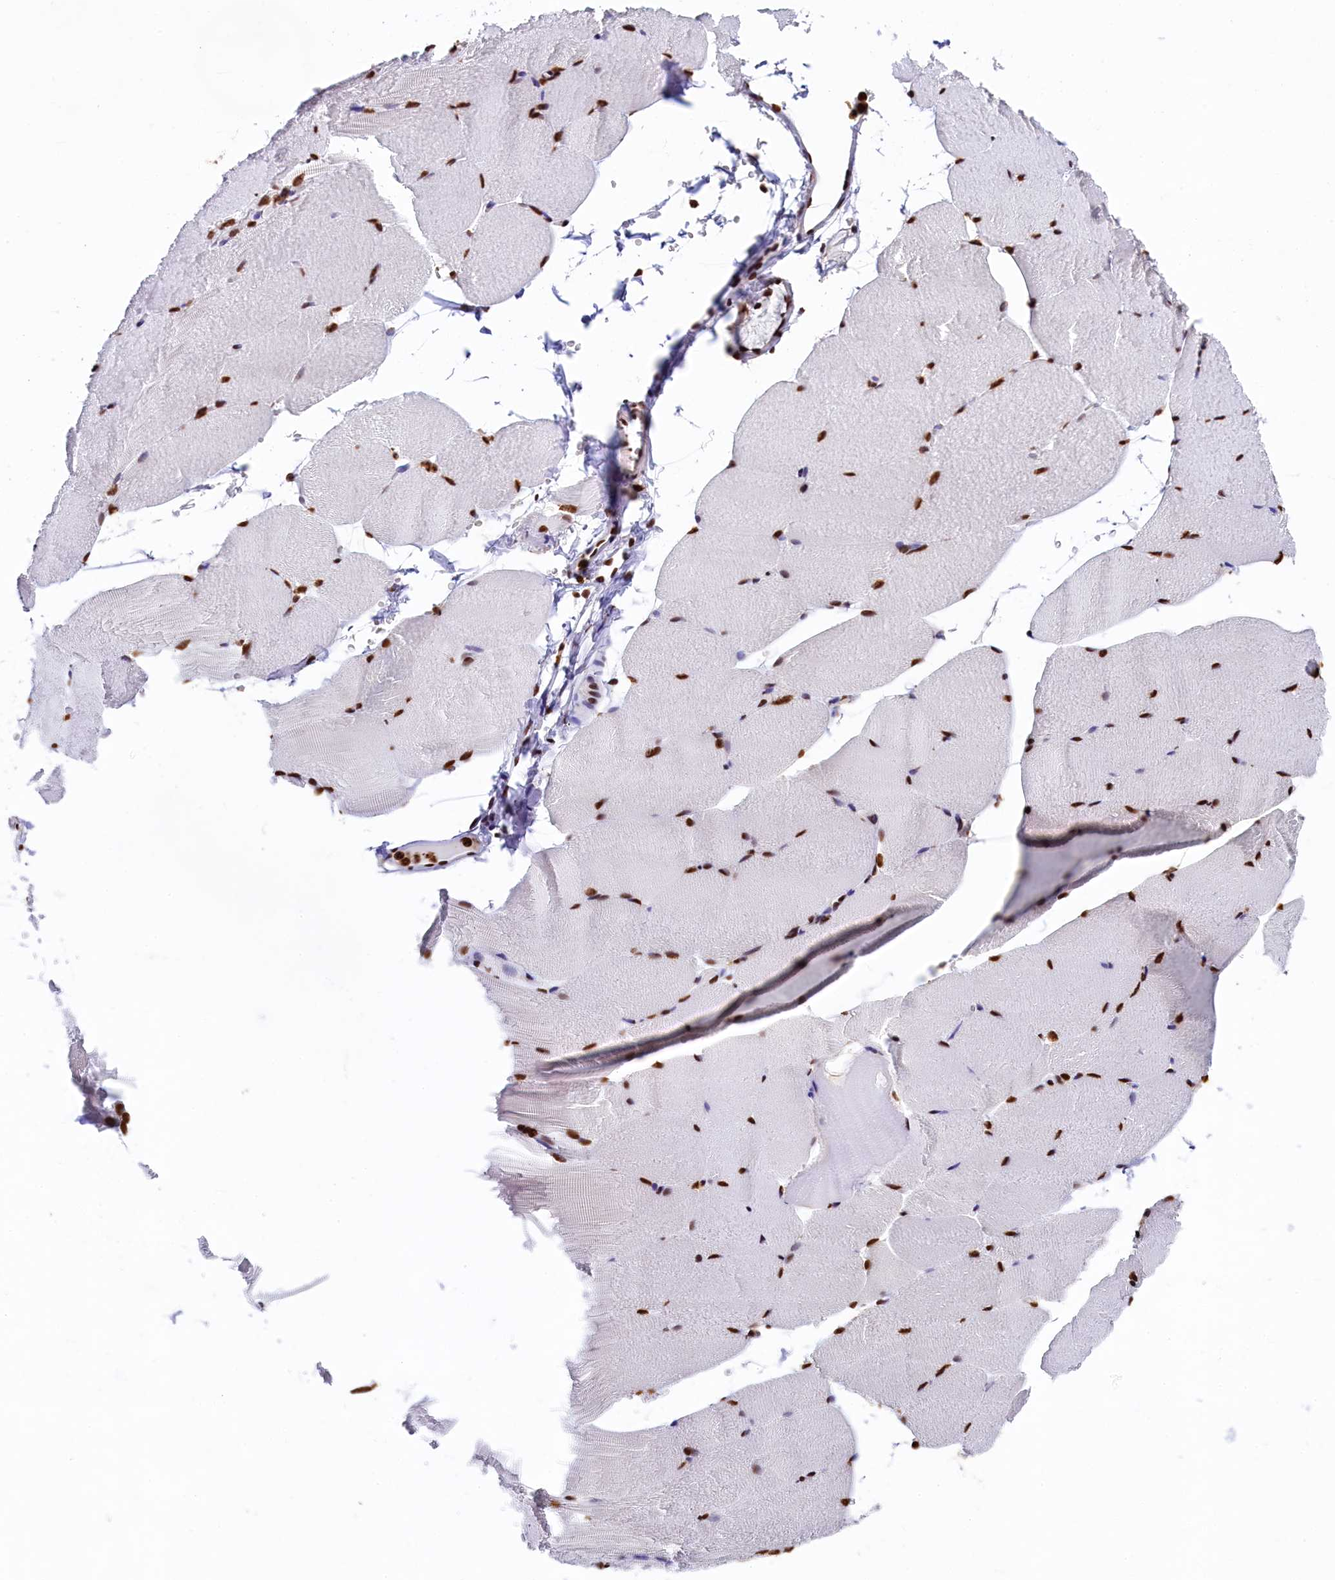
{"staining": {"intensity": "strong", "quantity": ">75%", "location": "nuclear"}, "tissue": "skeletal muscle", "cell_type": "Myocytes", "image_type": "normal", "snomed": [{"axis": "morphology", "description": "Normal tissue, NOS"}, {"axis": "topography", "description": "Skeletal muscle"}, {"axis": "topography", "description": "Parathyroid gland"}], "caption": "Immunohistochemical staining of unremarkable skeletal muscle shows strong nuclear protein staining in about >75% of myocytes.", "gene": "SNRPD2", "patient": {"sex": "female", "age": 37}}